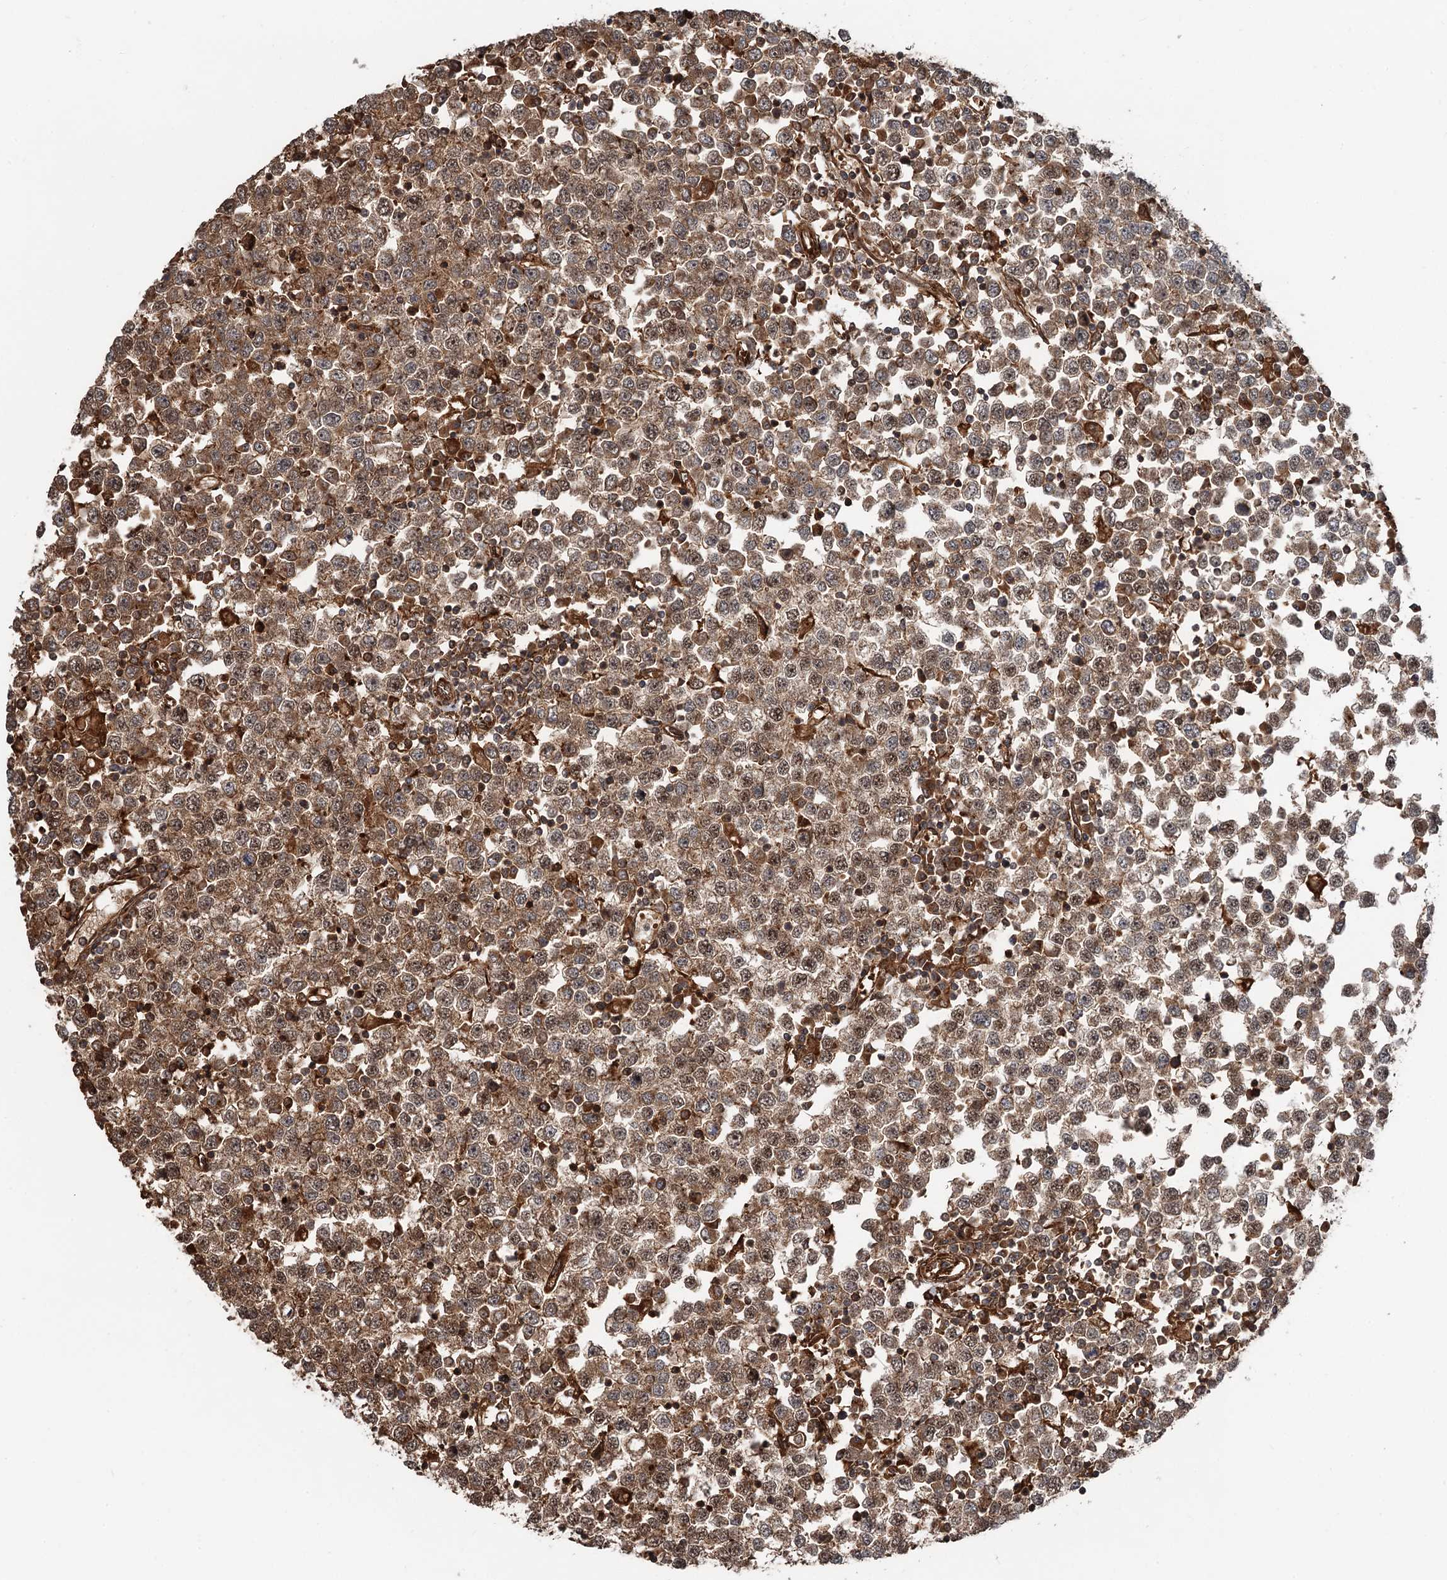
{"staining": {"intensity": "moderate", "quantity": ">75%", "location": "cytoplasmic/membranous"}, "tissue": "testis cancer", "cell_type": "Tumor cells", "image_type": "cancer", "snomed": [{"axis": "morphology", "description": "Seminoma, NOS"}, {"axis": "topography", "description": "Testis"}], "caption": "Testis seminoma tissue displays moderate cytoplasmic/membranous positivity in approximately >75% of tumor cells", "gene": "SNRNP25", "patient": {"sex": "male", "age": 65}}